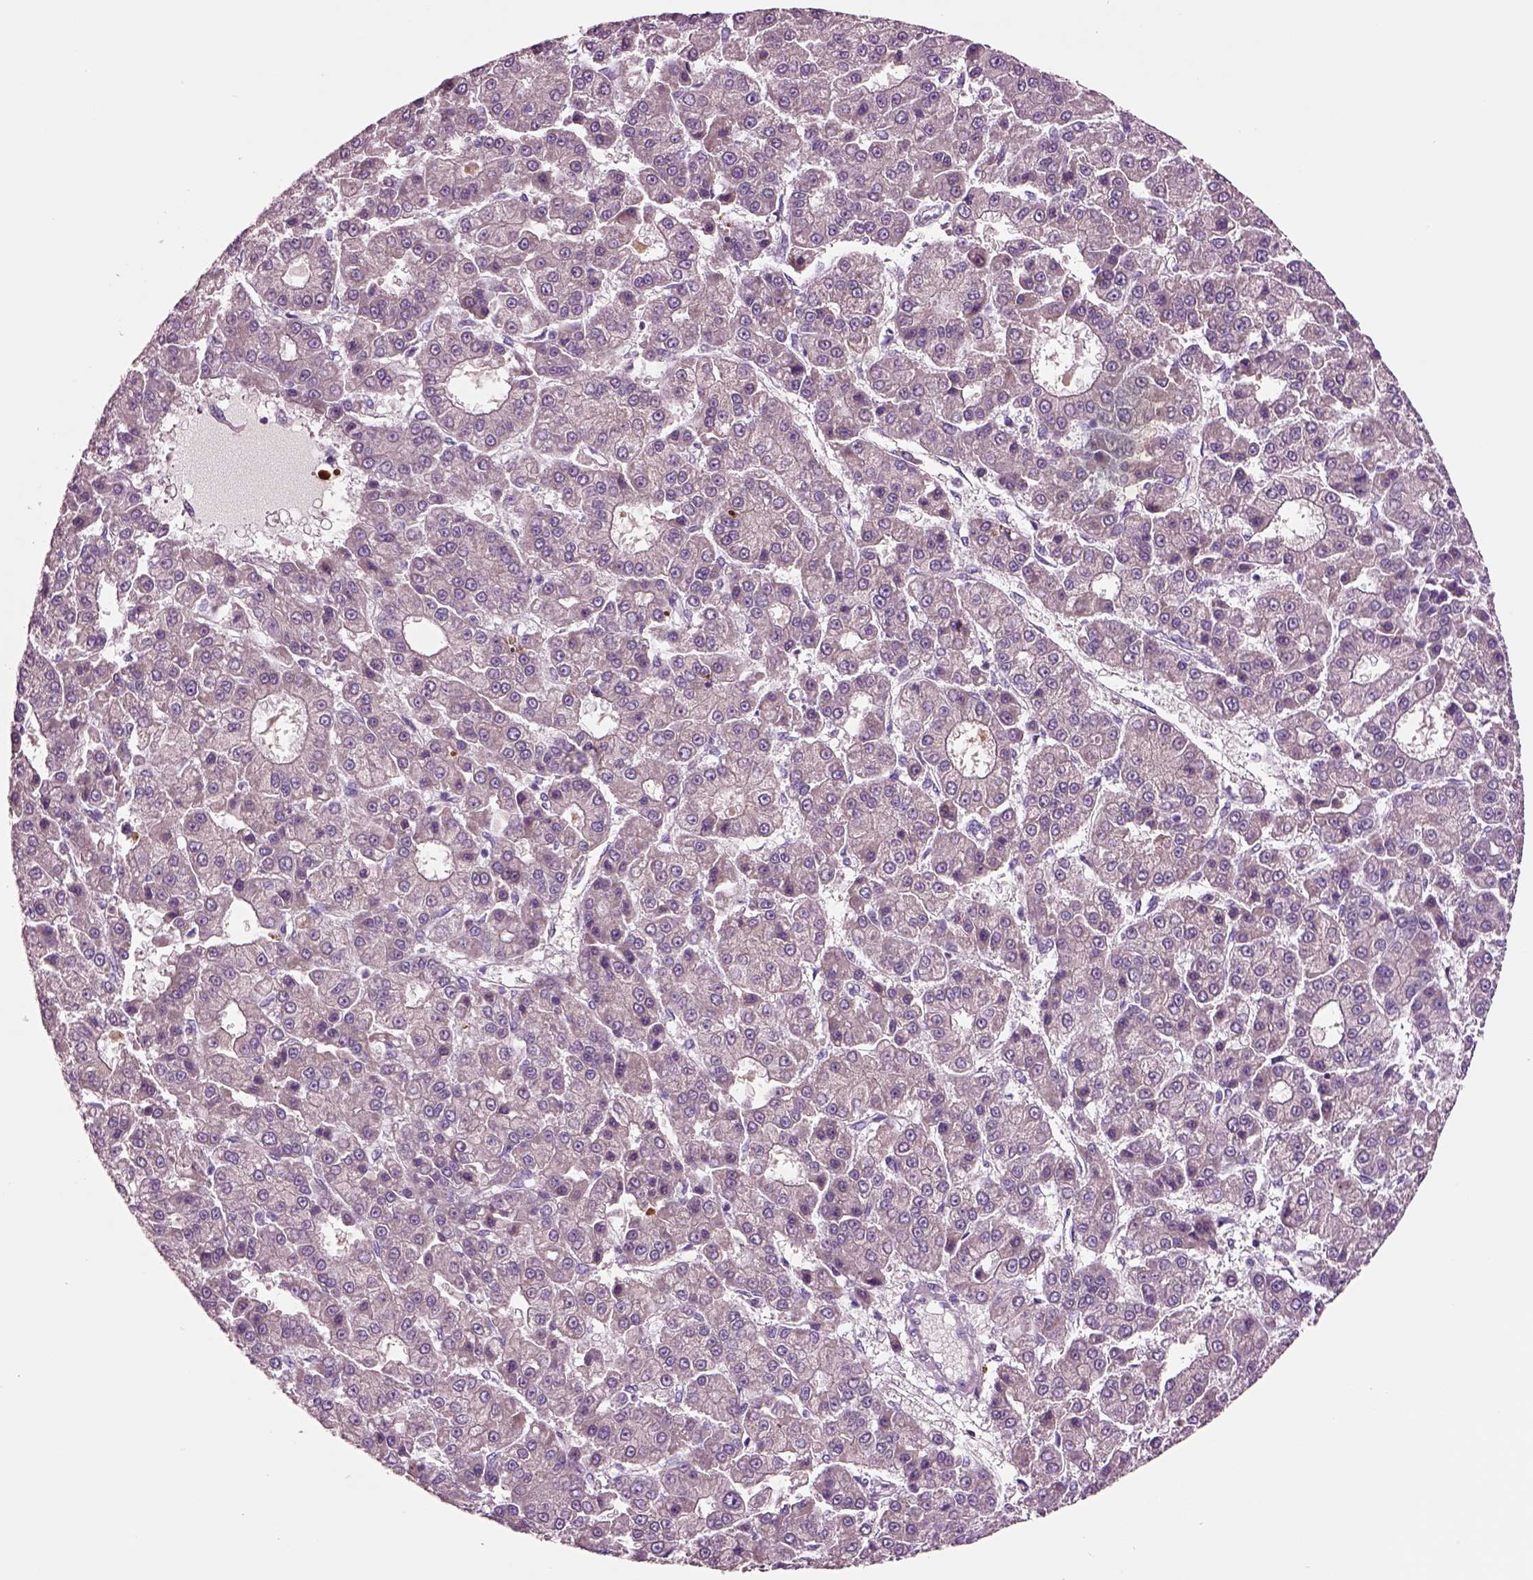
{"staining": {"intensity": "negative", "quantity": "none", "location": "none"}, "tissue": "liver cancer", "cell_type": "Tumor cells", "image_type": "cancer", "snomed": [{"axis": "morphology", "description": "Carcinoma, Hepatocellular, NOS"}, {"axis": "topography", "description": "Liver"}], "caption": "Immunohistochemistry (IHC) of liver cancer (hepatocellular carcinoma) displays no expression in tumor cells.", "gene": "PLPP7", "patient": {"sex": "male", "age": 70}}